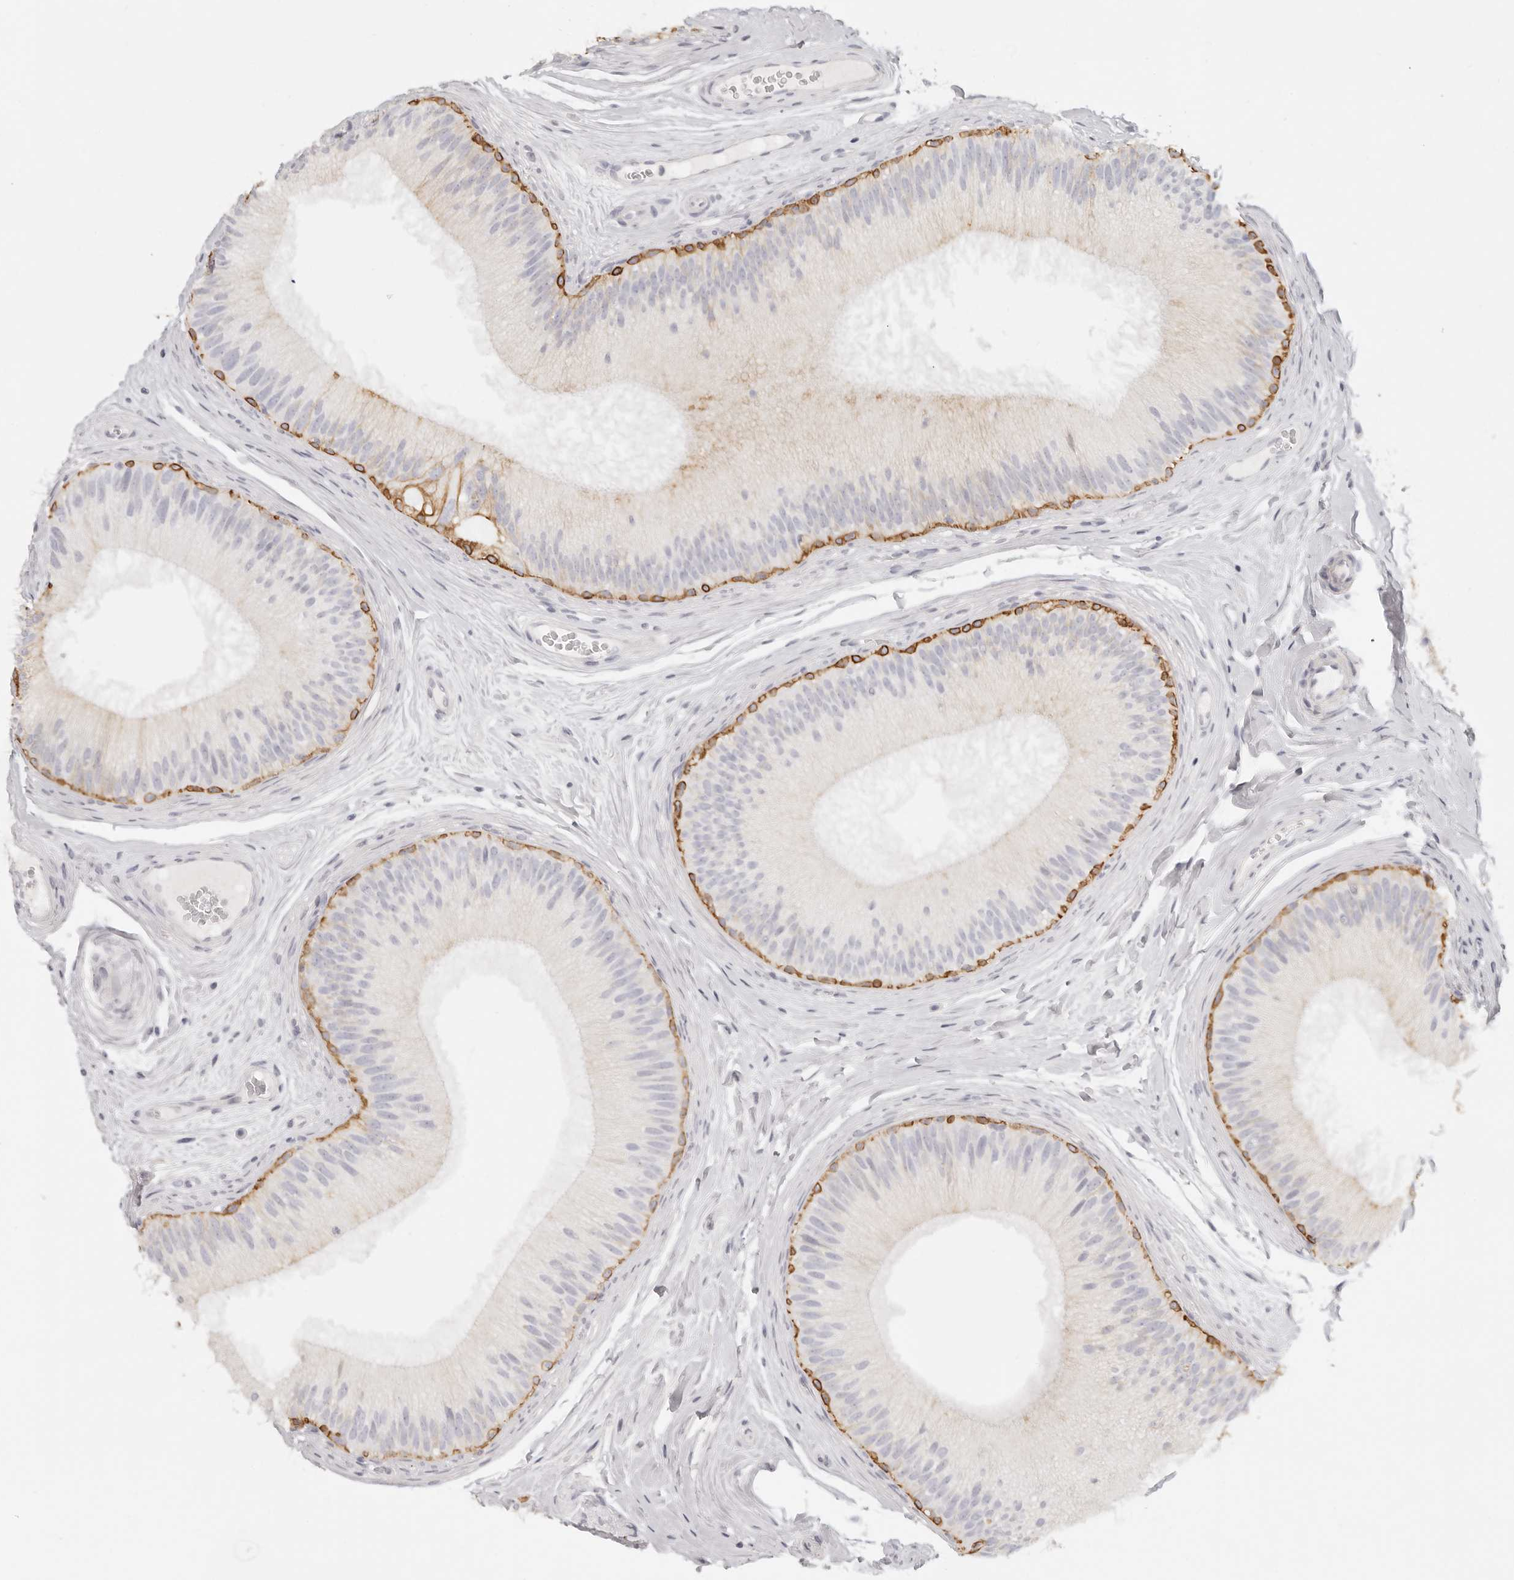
{"staining": {"intensity": "strong", "quantity": "<25%", "location": "cytoplasmic/membranous"}, "tissue": "epididymis", "cell_type": "Glandular cells", "image_type": "normal", "snomed": [{"axis": "morphology", "description": "Normal tissue, NOS"}, {"axis": "topography", "description": "Epididymis"}], "caption": "Strong cytoplasmic/membranous protein expression is seen in about <25% of glandular cells in epididymis.", "gene": "RXFP1", "patient": {"sex": "male", "age": 45}}